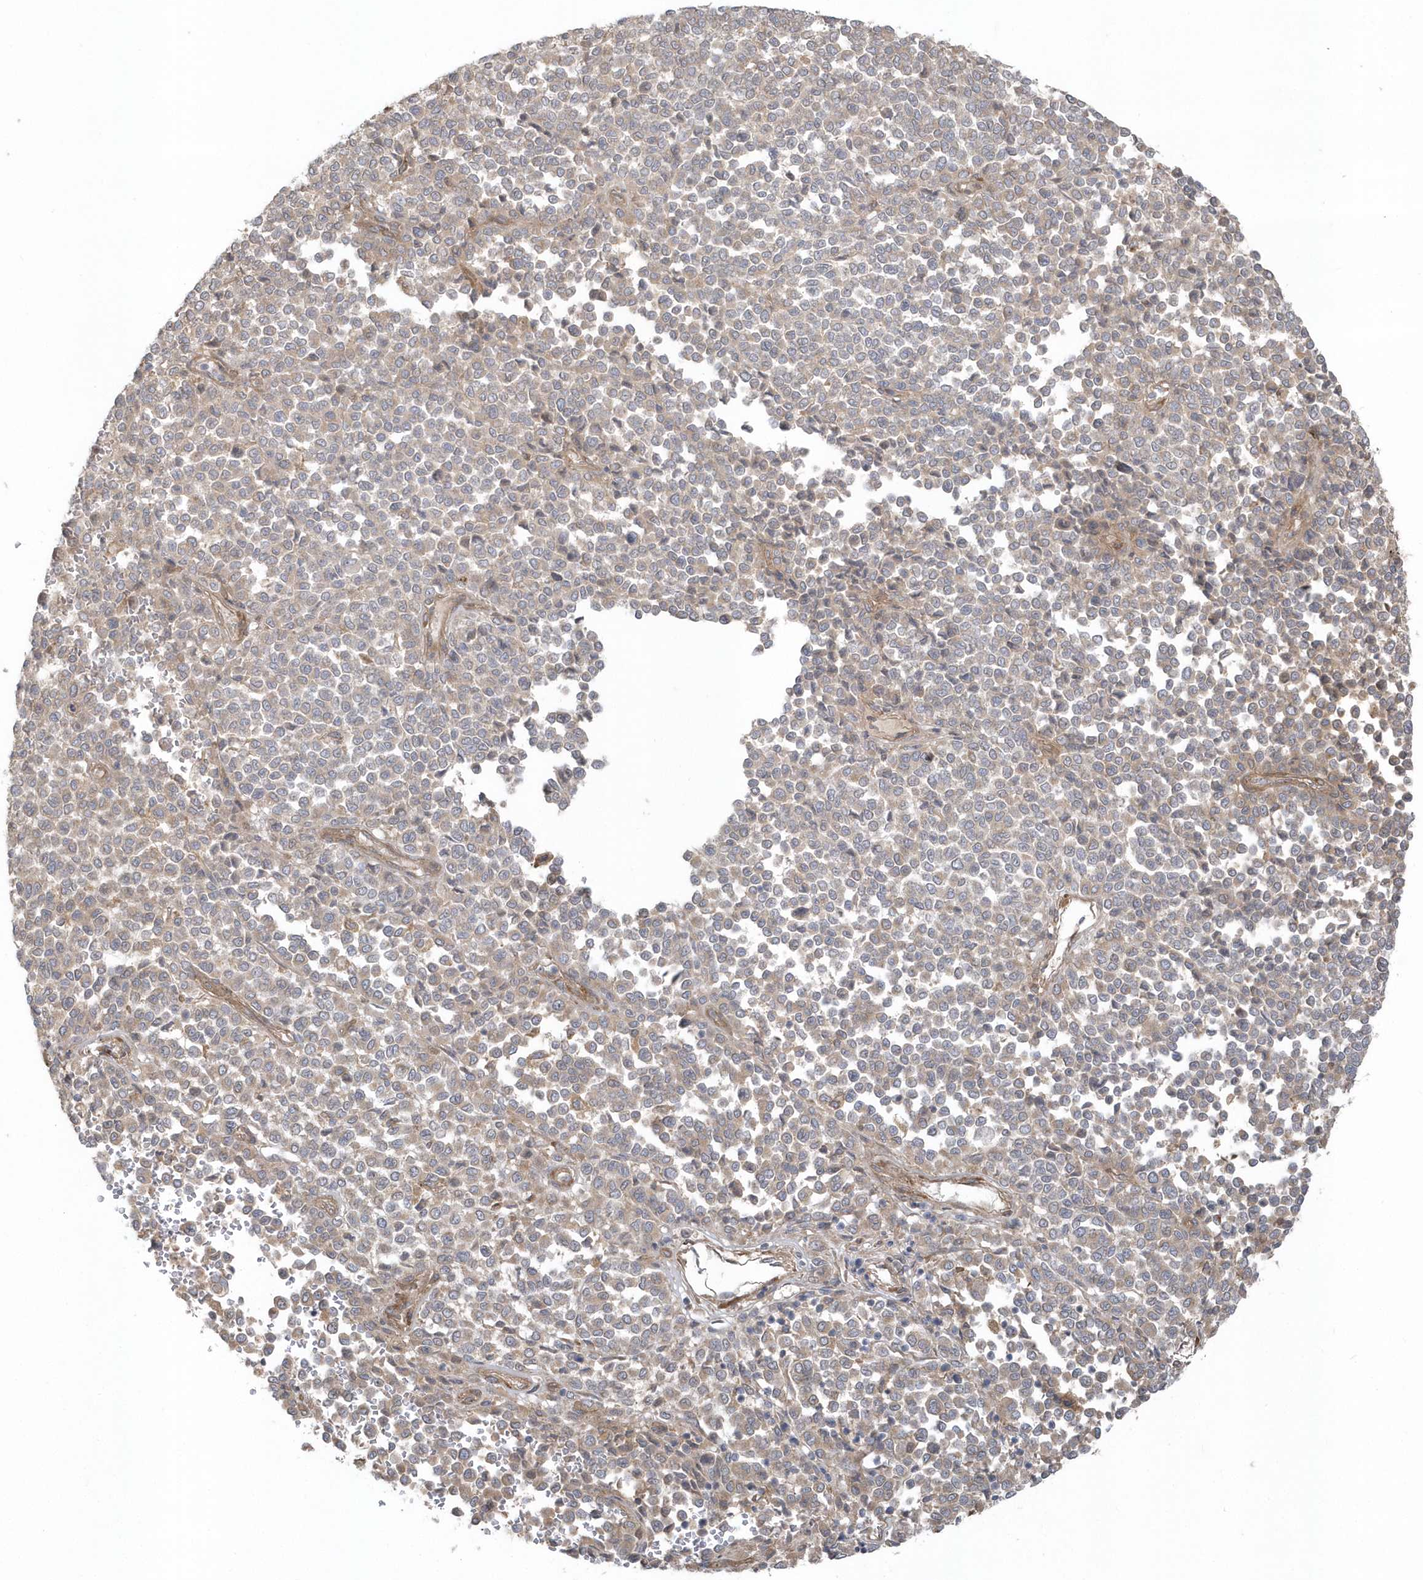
{"staining": {"intensity": "weak", "quantity": "25%-75%", "location": "cytoplasmic/membranous"}, "tissue": "melanoma", "cell_type": "Tumor cells", "image_type": "cancer", "snomed": [{"axis": "morphology", "description": "Malignant melanoma, Metastatic site"}, {"axis": "topography", "description": "Pancreas"}], "caption": "Human malignant melanoma (metastatic site) stained with a brown dye exhibits weak cytoplasmic/membranous positive positivity in approximately 25%-75% of tumor cells.", "gene": "ACTR1A", "patient": {"sex": "female", "age": 30}}